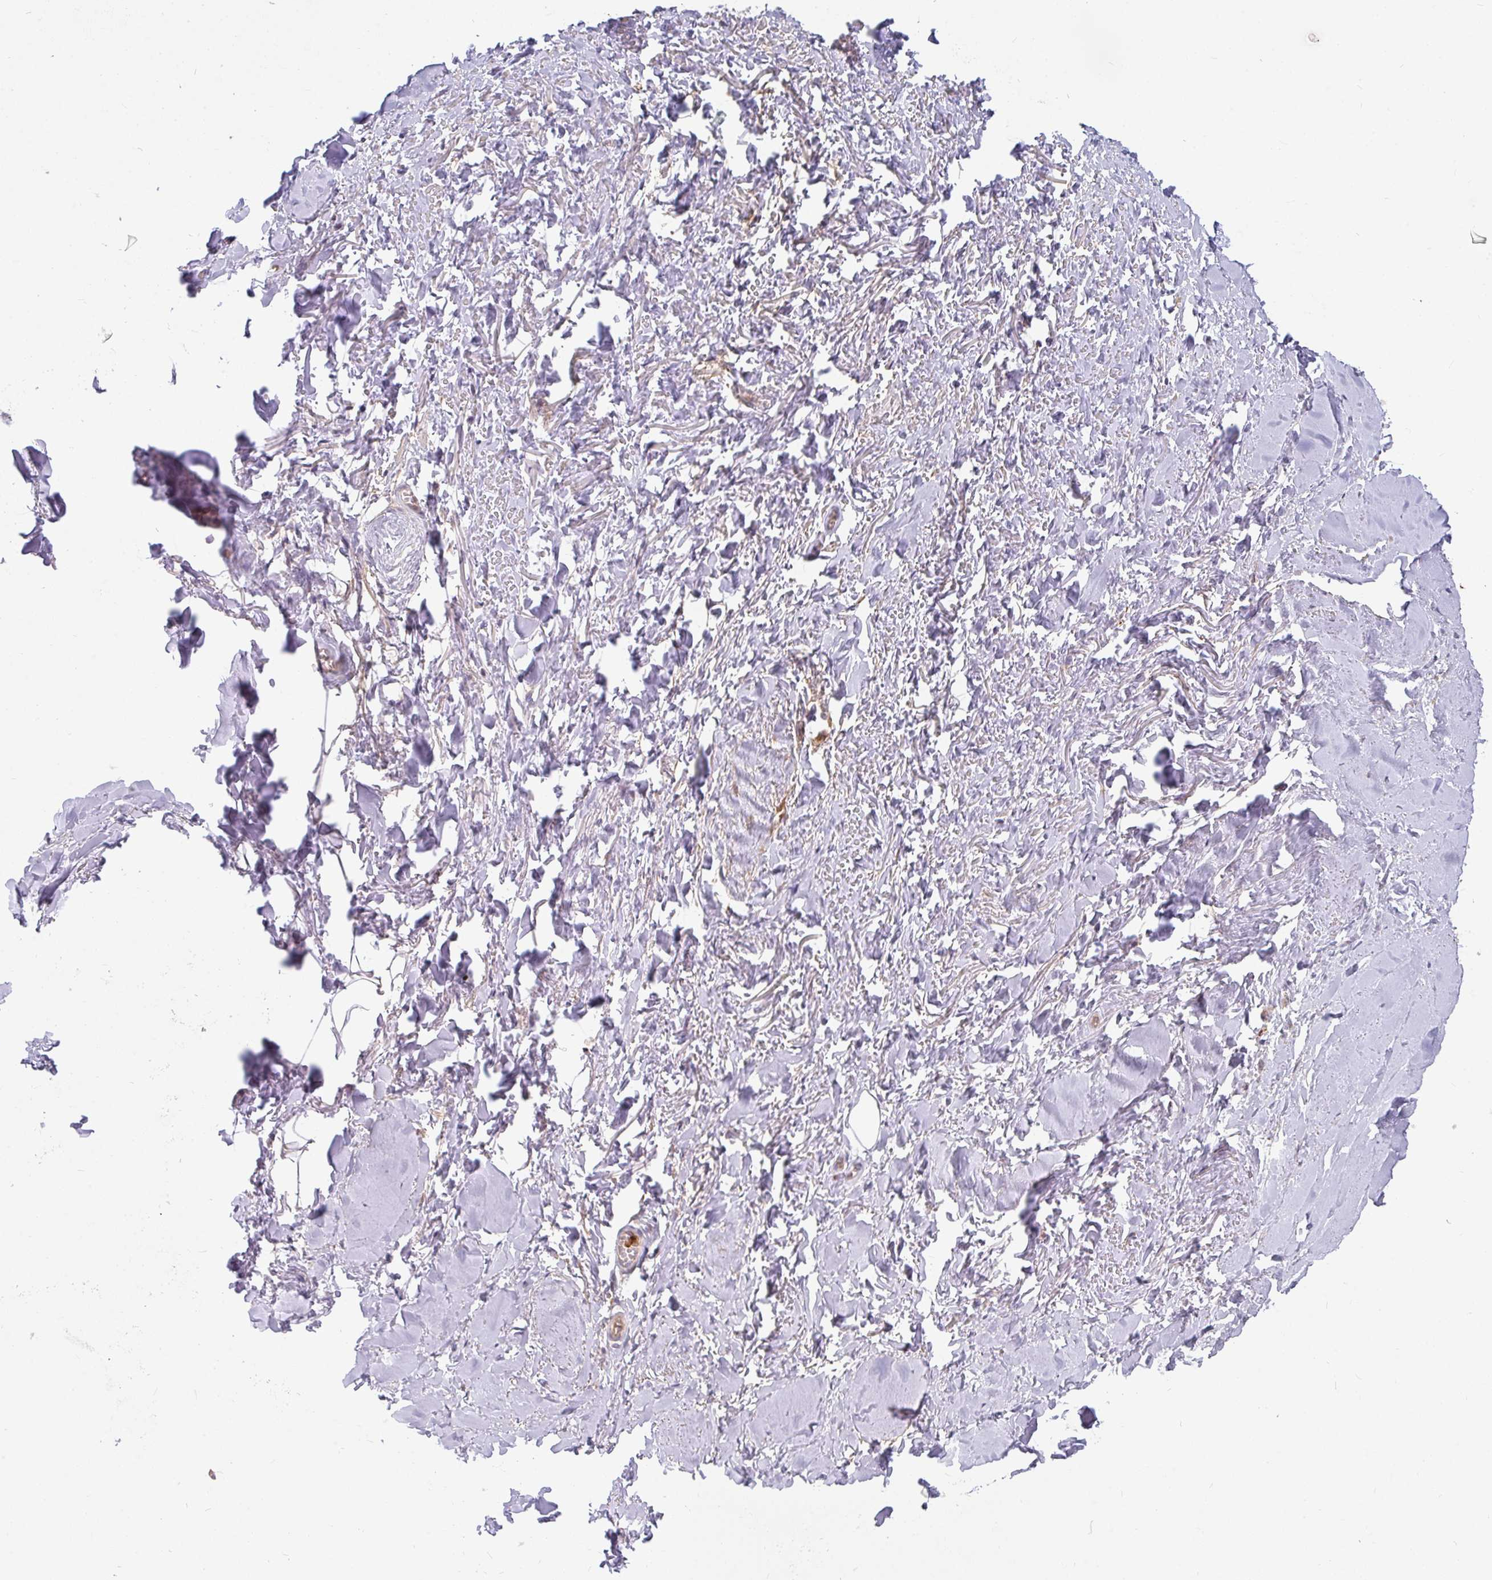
{"staining": {"intensity": "negative", "quantity": "none", "location": "none"}, "tissue": "adipose tissue", "cell_type": "Adipocytes", "image_type": "normal", "snomed": [{"axis": "morphology", "description": "Normal tissue, NOS"}, {"axis": "topography", "description": "Cartilage tissue"}, {"axis": "topography", "description": "Nasopharynx"}, {"axis": "topography", "description": "Thyroid gland"}], "caption": "Immunohistochemical staining of unremarkable adipose tissue exhibits no significant staining in adipocytes.", "gene": "CSF3R", "patient": {"sex": "male", "age": 63}}